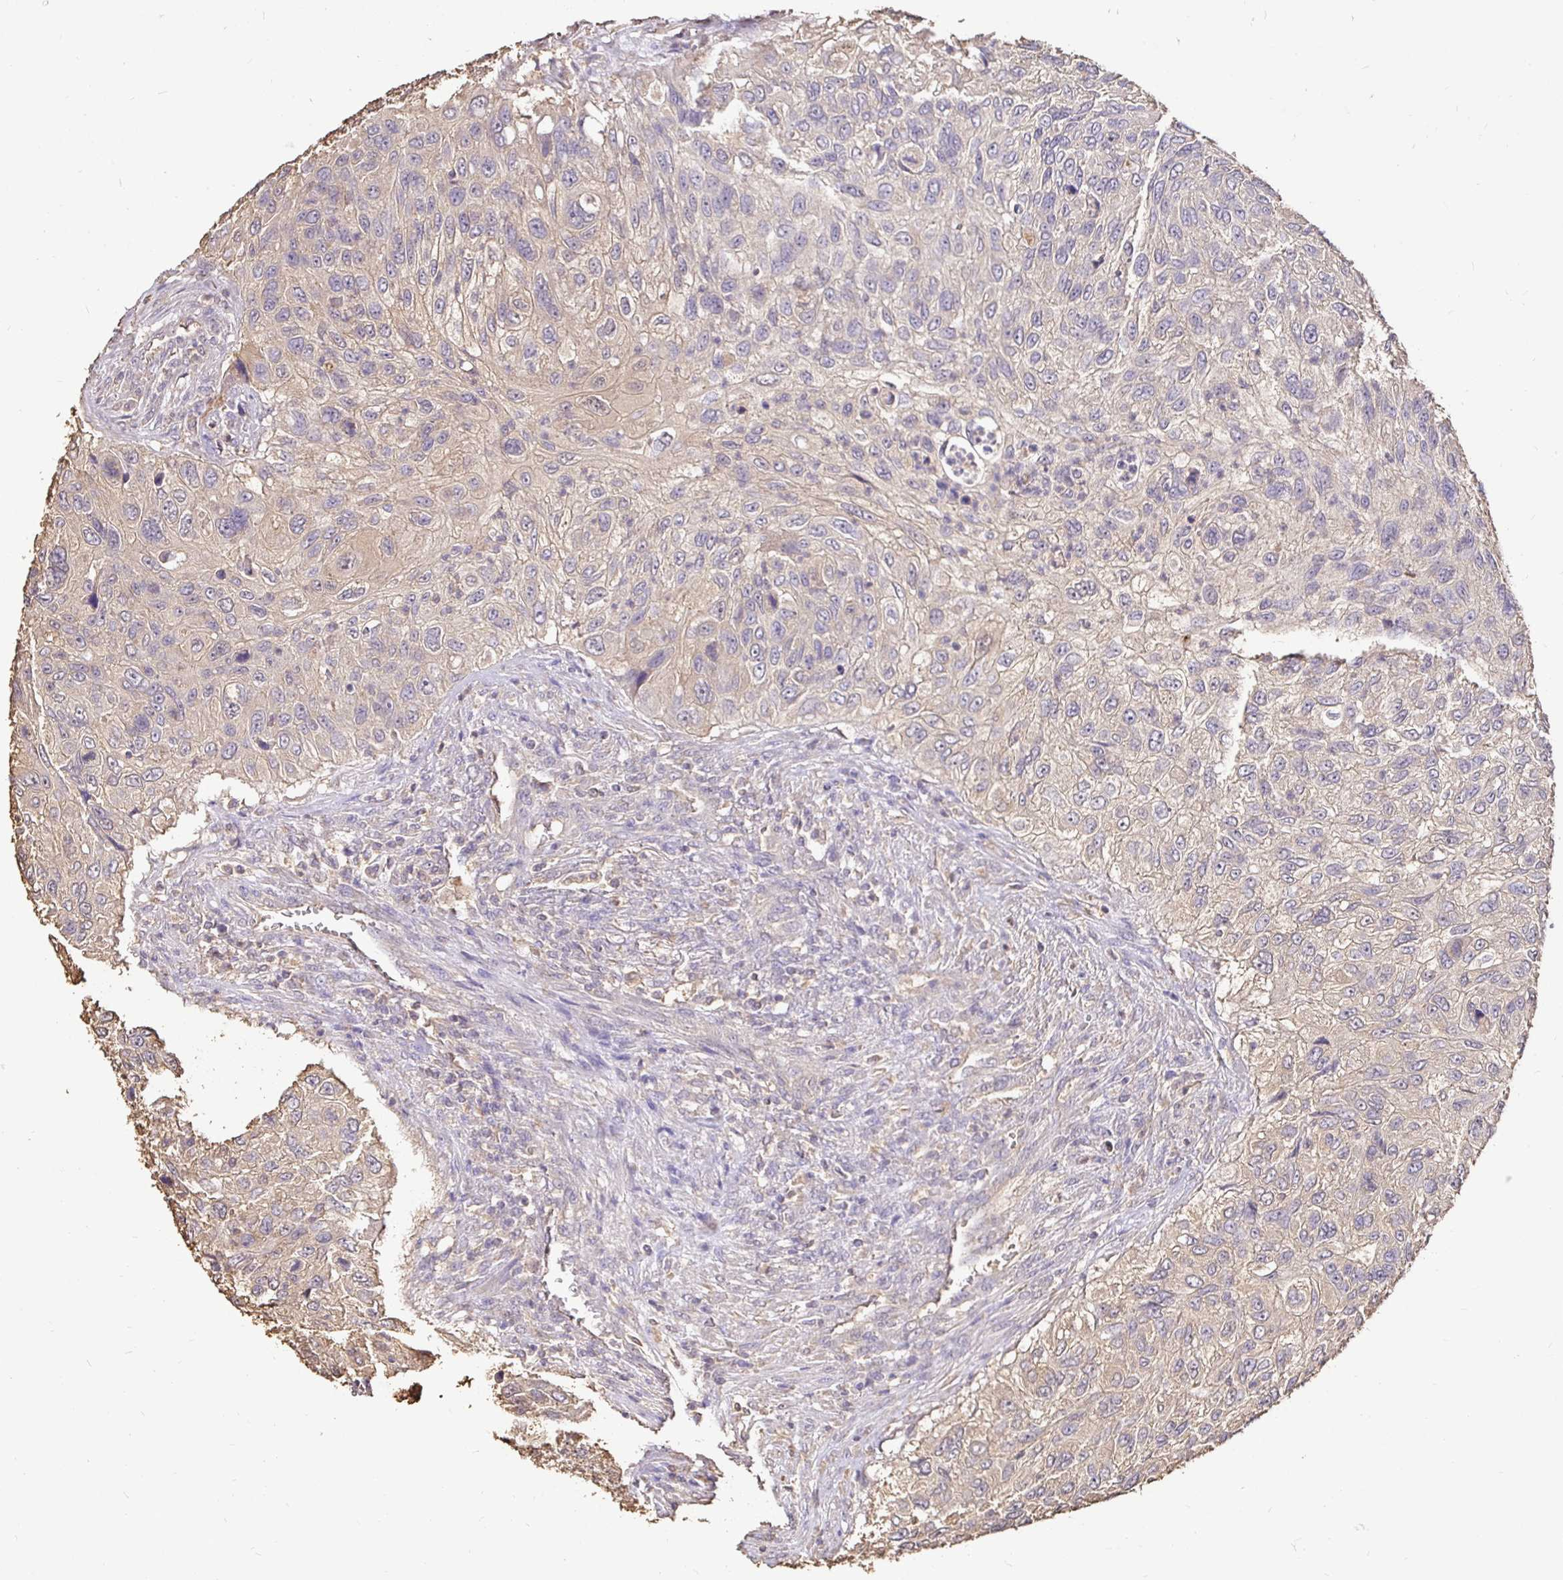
{"staining": {"intensity": "negative", "quantity": "none", "location": "none"}, "tissue": "urothelial cancer", "cell_type": "Tumor cells", "image_type": "cancer", "snomed": [{"axis": "morphology", "description": "Urothelial carcinoma, High grade"}, {"axis": "topography", "description": "Urinary bladder"}], "caption": "Urothelial cancer was stained to show a protein in brown. There is no significant positivity in tumor cells.", "gene": "MAPK8IP3", "patient": {"sex": "female", "age": 60}}